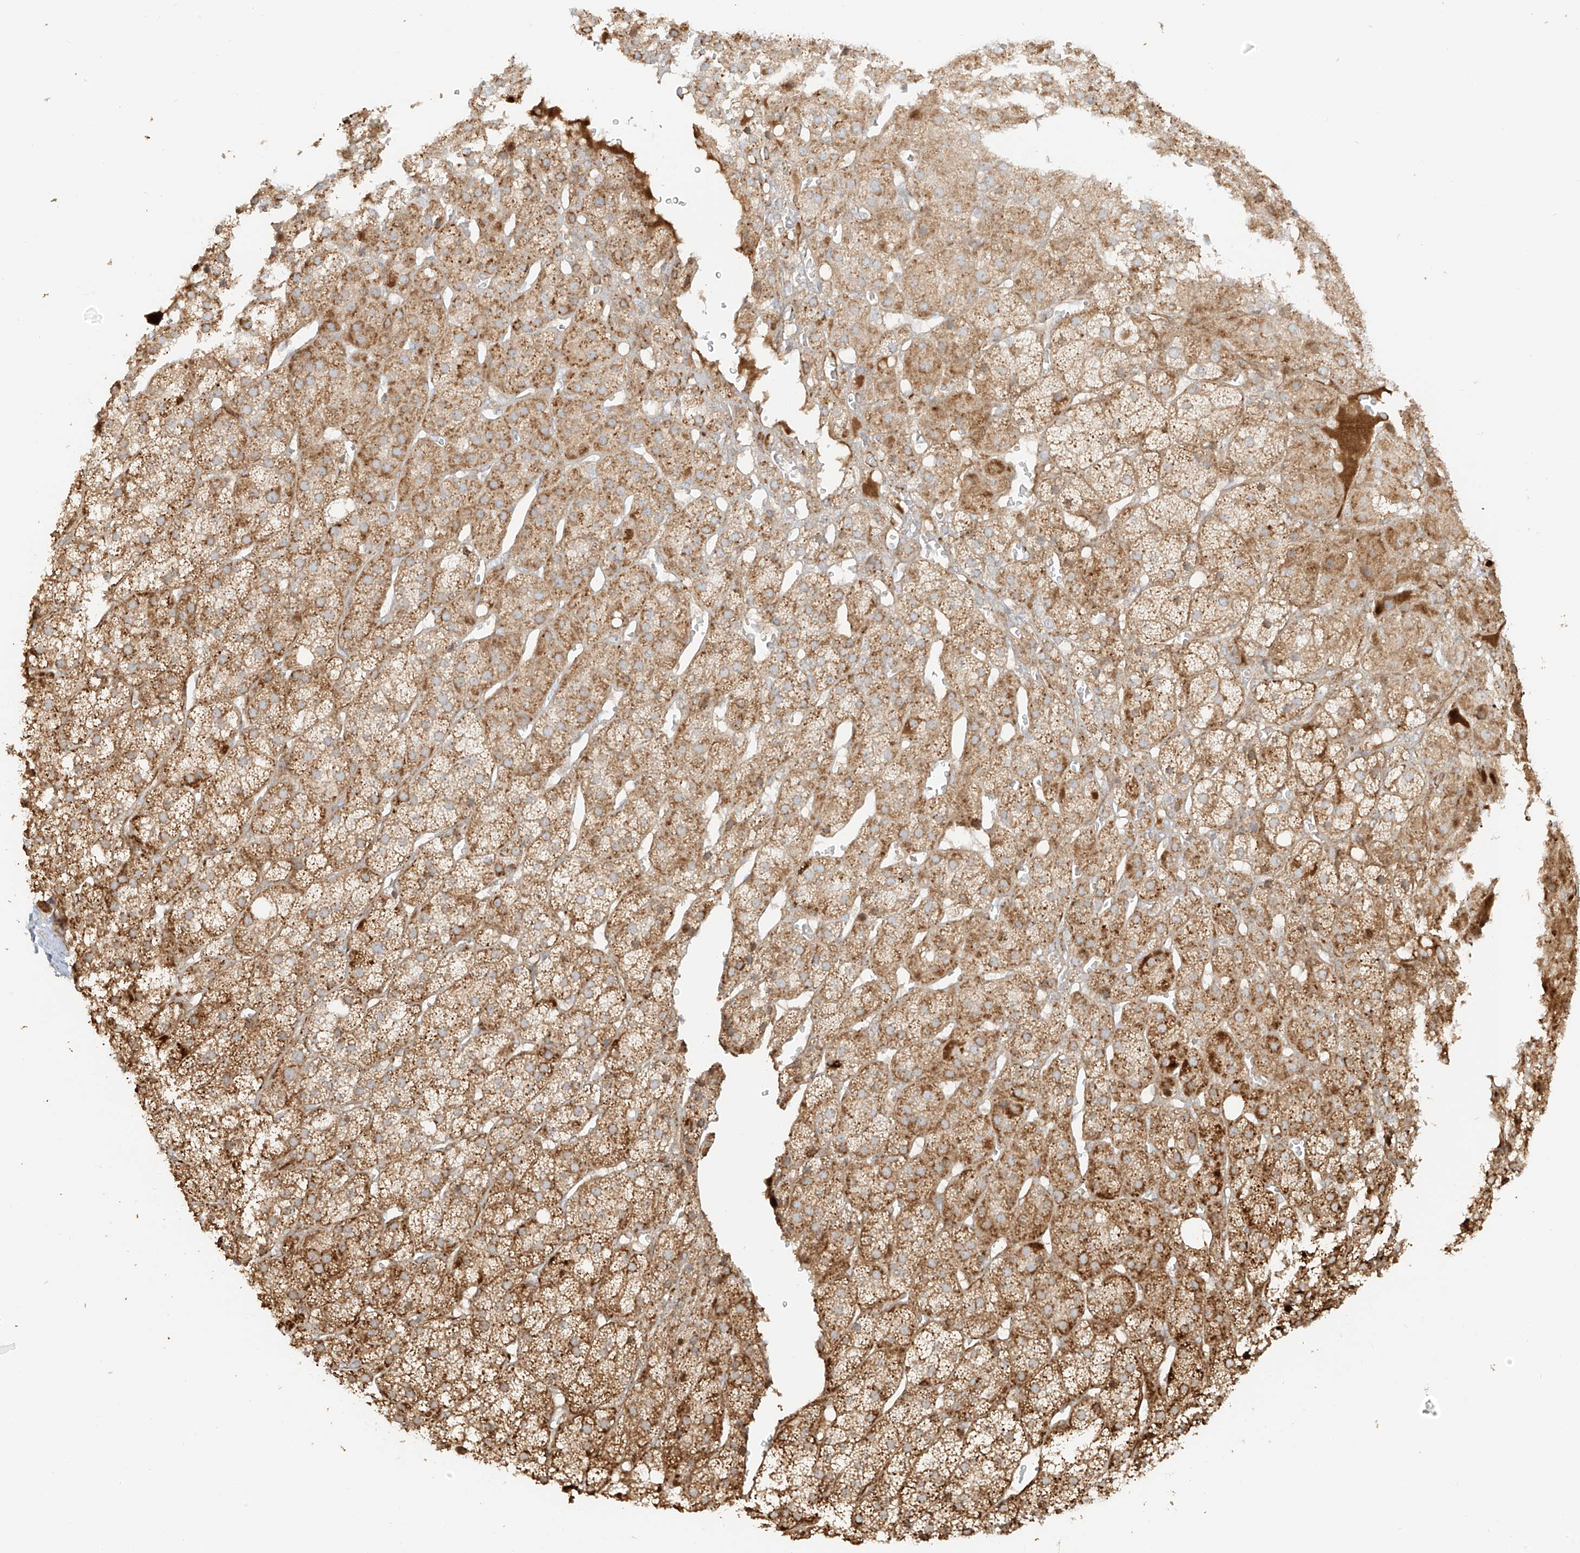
{"staining": {"intensity": "moderate", "quantity": ">75%", "location": "cytoplasmic/membranous"}, "tissue": "adrenal gland", "cell_type": "Glandular cells", "image_type": "normal", "snomed": [{"axis": "morphology", "description": "Normal tissue, NOS"}, {"axis": "topography", "description": "Adrenal gland"}], "caption": "Immunohistochemistry (IHC) staining of unremarkable adrenal gland, which reveals medium levels of moderate cytoplasmic/membranous staining in about >75% of glandular cells indicating moderate cytoplasmic/membranous protein positivity. The staining was performed using DAB (brown) for protein detection and nuclei were counterstained in hematoxylin (blue).", "gene": "MIPEP", "patient": {"sex": "female", "age": 57}}